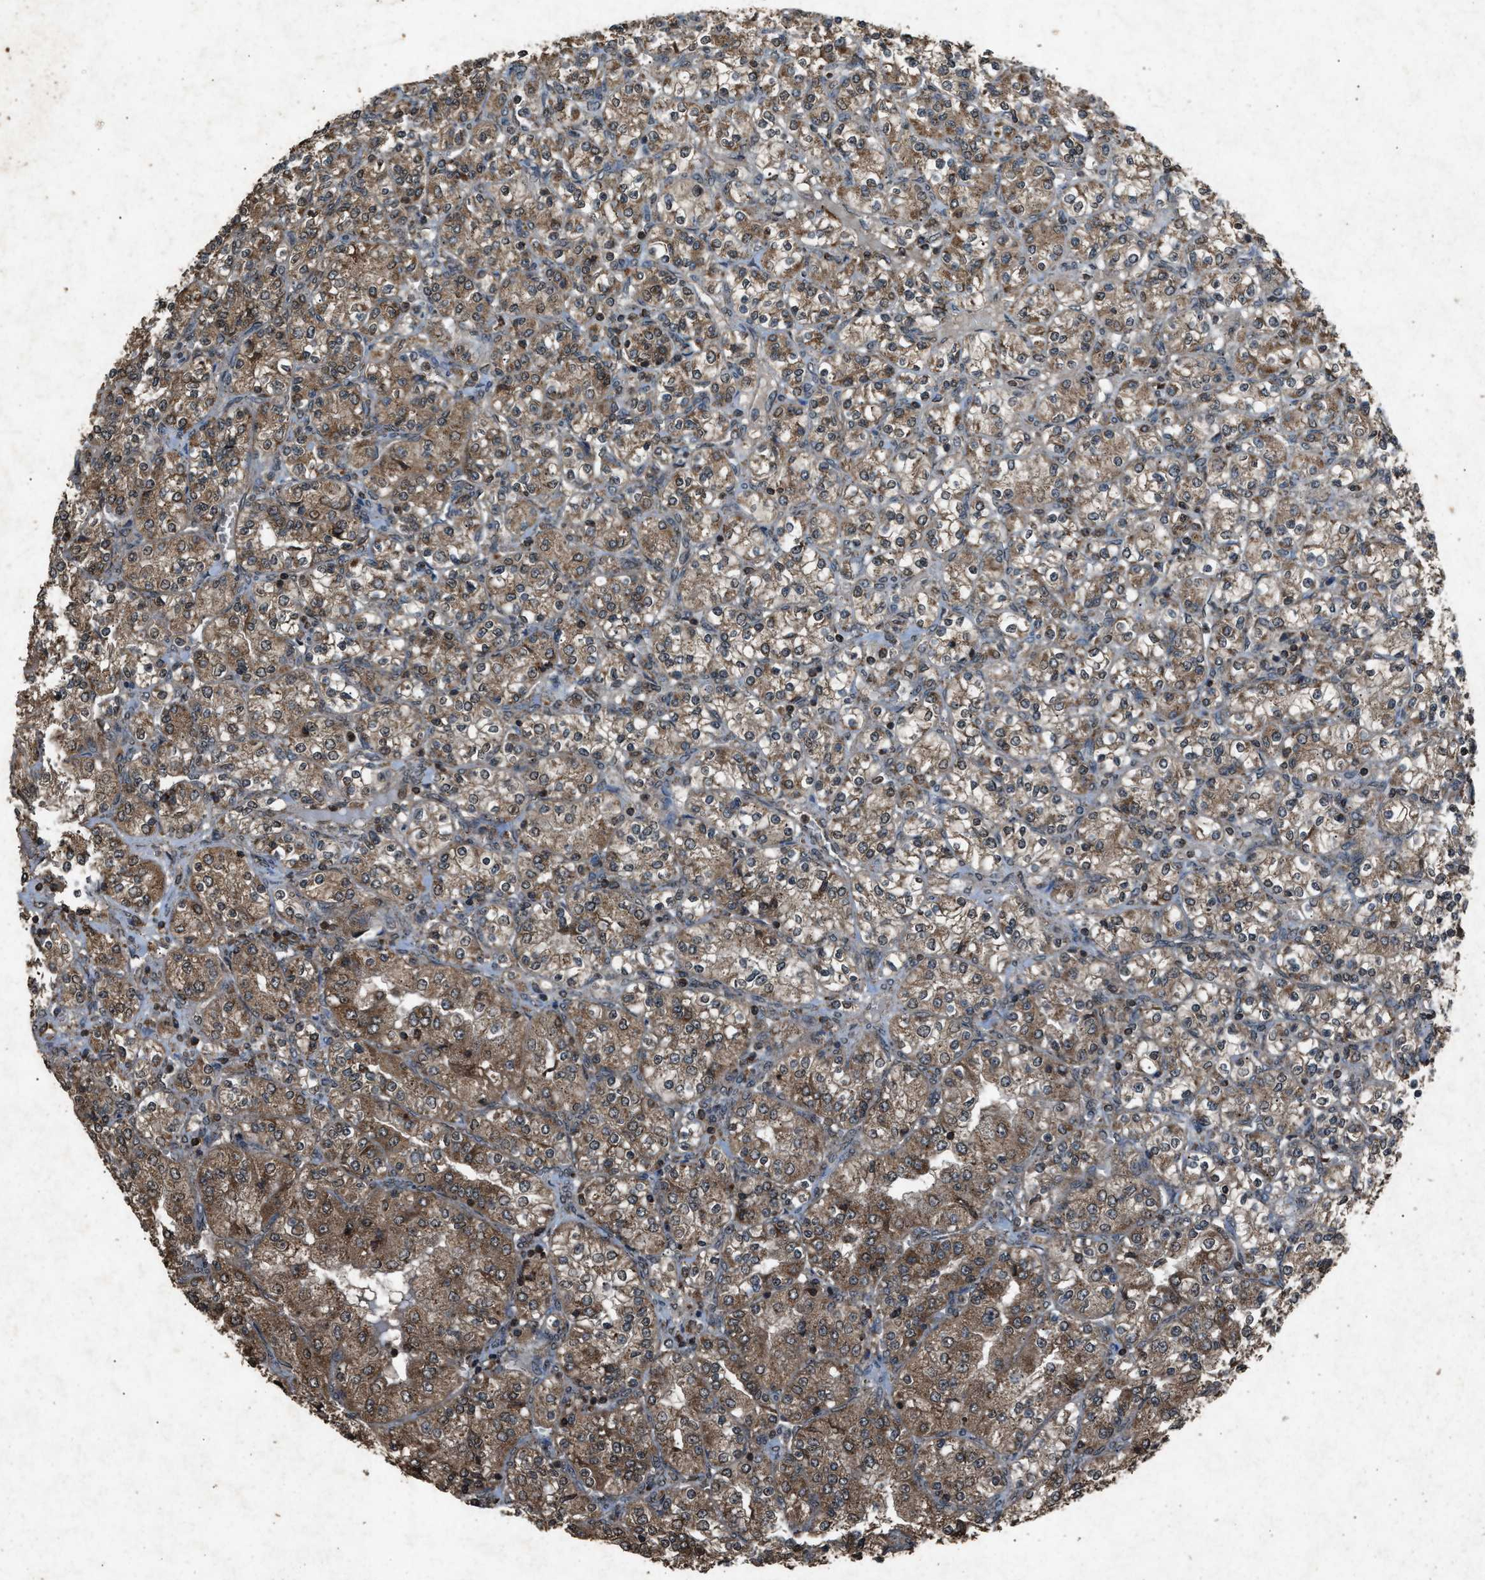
{"staining": {"intensity": "moderate", "quantity": ">75%", "location": "cytoplasmic/membranous"}, "tissue": "renal cancer", "cell_type": "Tumor cells", "image_type": "cancer", "snomed": [{"axis": "morphology", "description": "Adenocarcinoma, NOS"}, {"axis": "topography", "description": "Kidney"}], "caption": "Renal cancer tissue displays moderate cytoplasmic/membranous positivity in approximately >75% of tumor cells, visualized by immunohistochemistry.", "gene": "OAS1", "patient": {"sex": "male", "age": 77}}